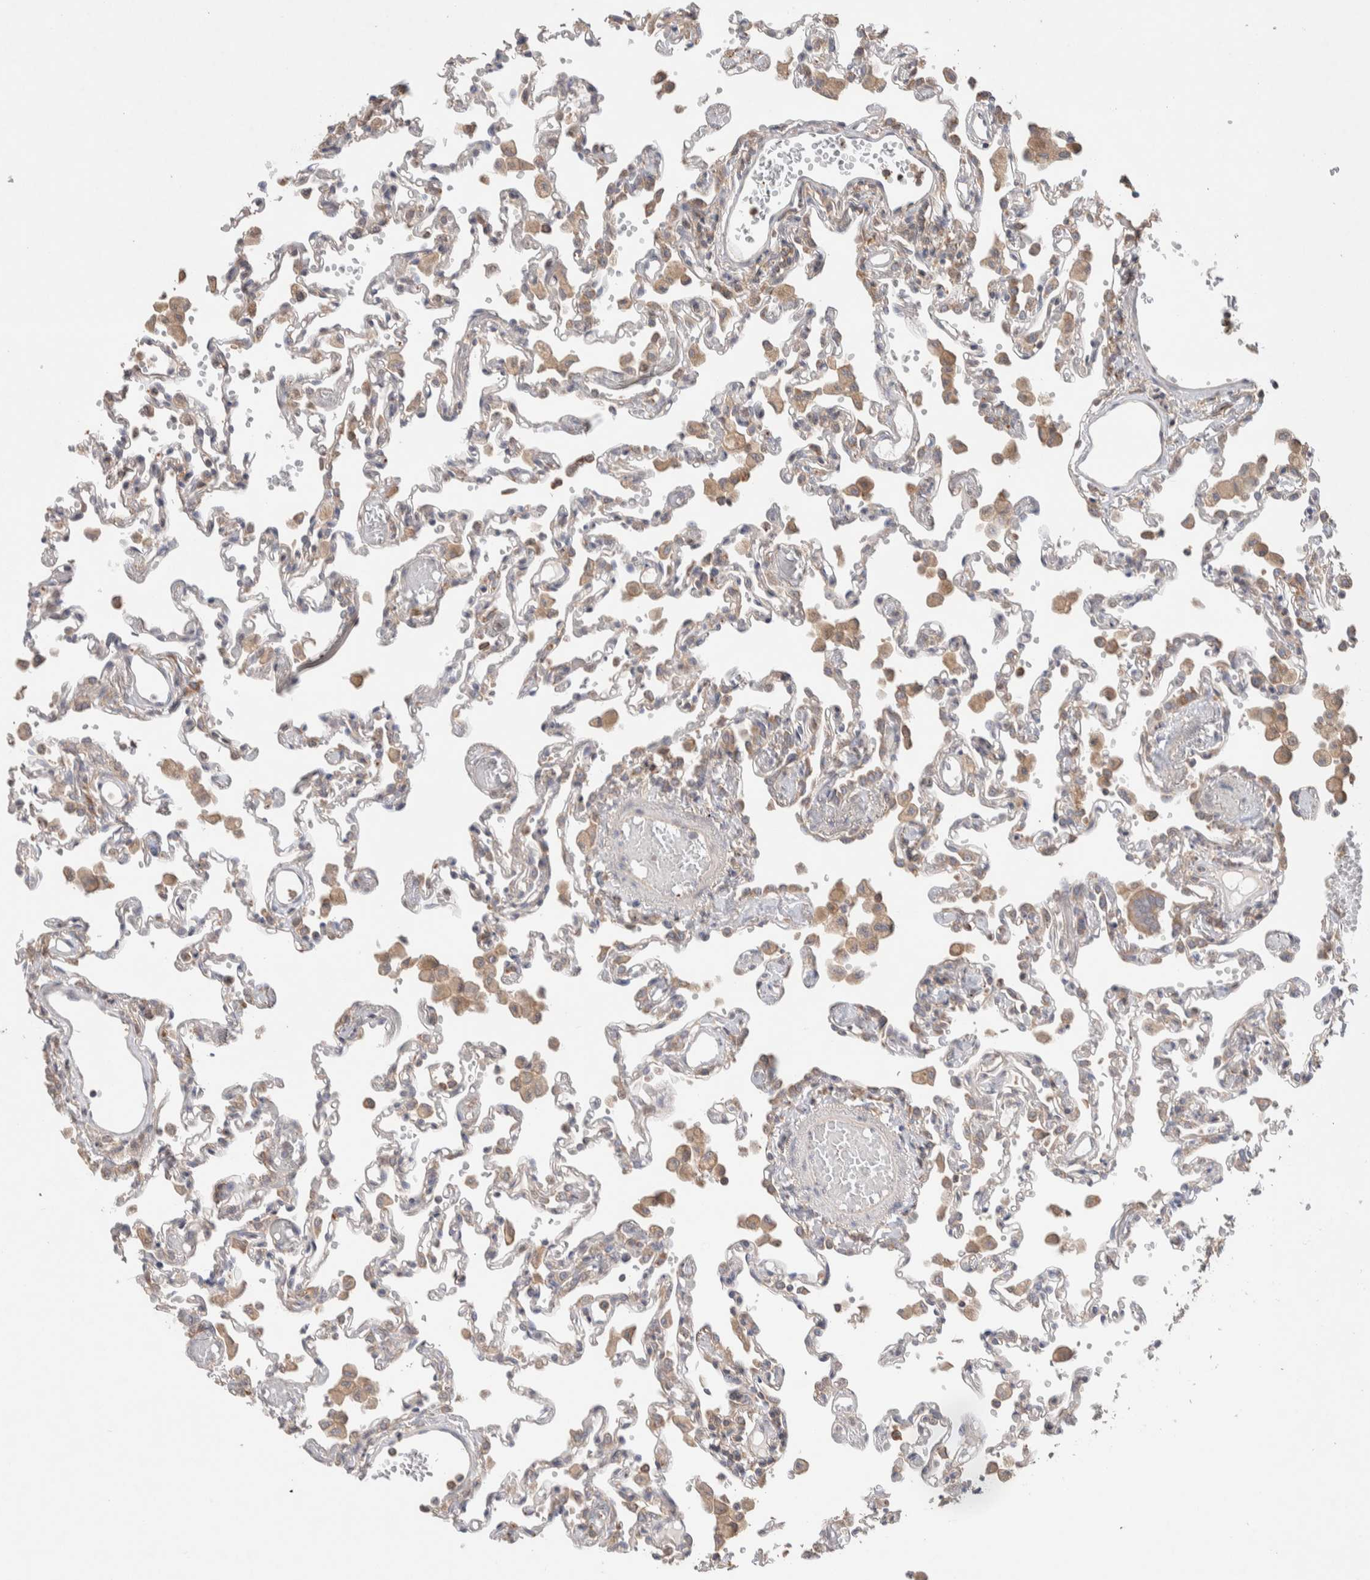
{"staining": {"intensity": "weak", "quantity": "<25%", "location": "cytoplasmic/membranous"}, "tissue": "lung", "cell_type": "Alveolar cells", "image_type": "normal", "snomed": [{"axis": "morphology", "description": "Normal tissue, NOS"}, {"axis": "topography", "description": "Bronchus"}, {"axis": "topography", "description": "Lung"}], "caption": "A high-resolution image shows IHC staining of unremarkable lung, which displays no significant staining in alveolar cells.", "gene": "DEPTOR", "patient": {"sex": "female", "age": 49}}